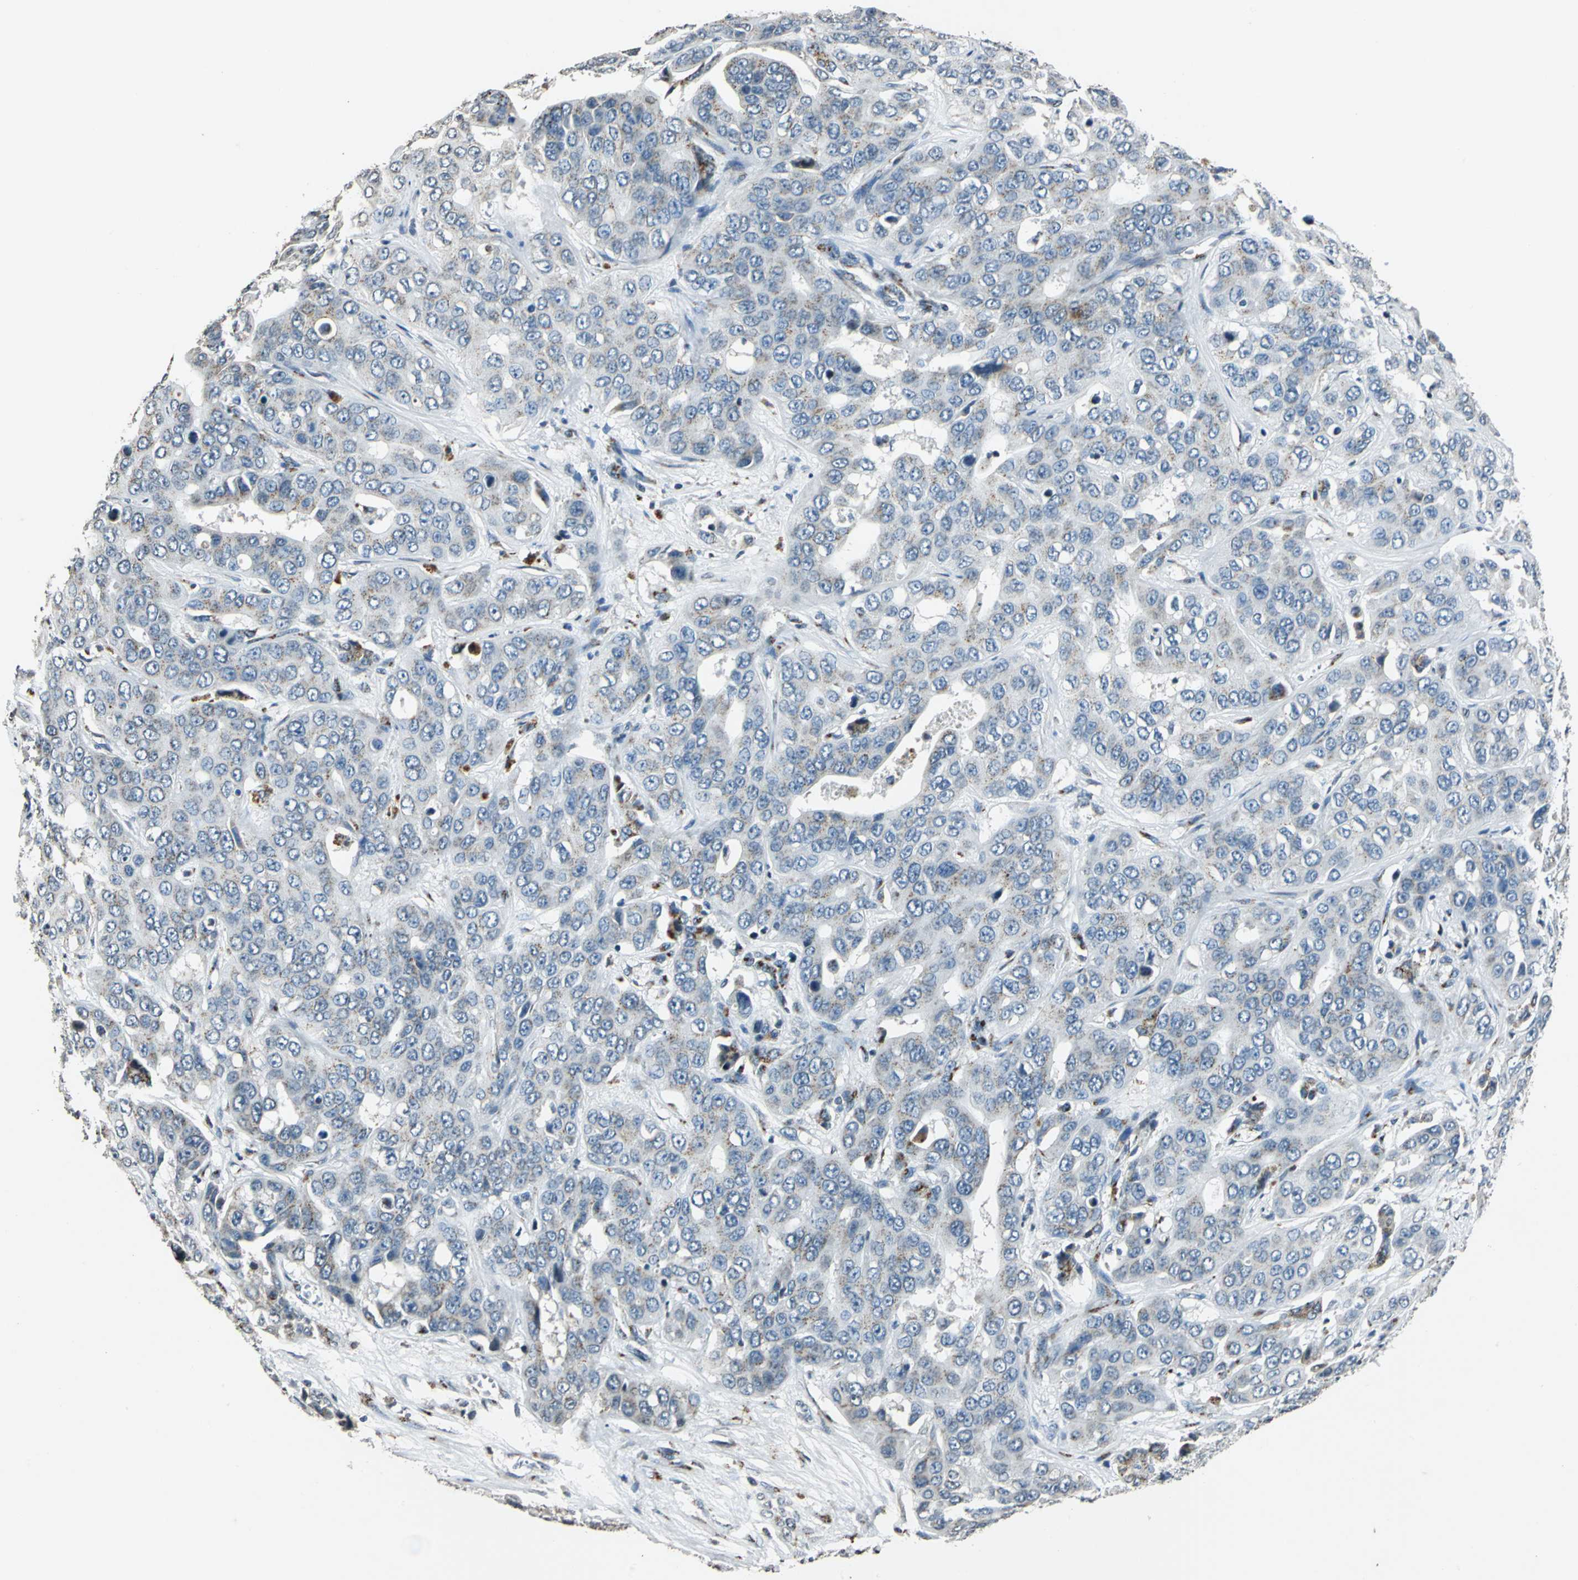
{"staining": {"intensity": "weak", "quantity": "<25%", "location": "cytoplasmic/membranous"}, "tissue": "liver cancer", "cell_type": "Tumor cells", "image_type": "cancer", "snomed": [{"axis": "morphology", "description": "Cholangiocarcinoma"}, {"axis": "topography", "description": "Liver"}], "caption": "This is an immunohistochemistry (IHC) micrograph of human liver cholangiocarcinoma. There is no staining in tumor cells.", "gene": "TMEM115", "patient": {"sex": "female", "age": 52}}